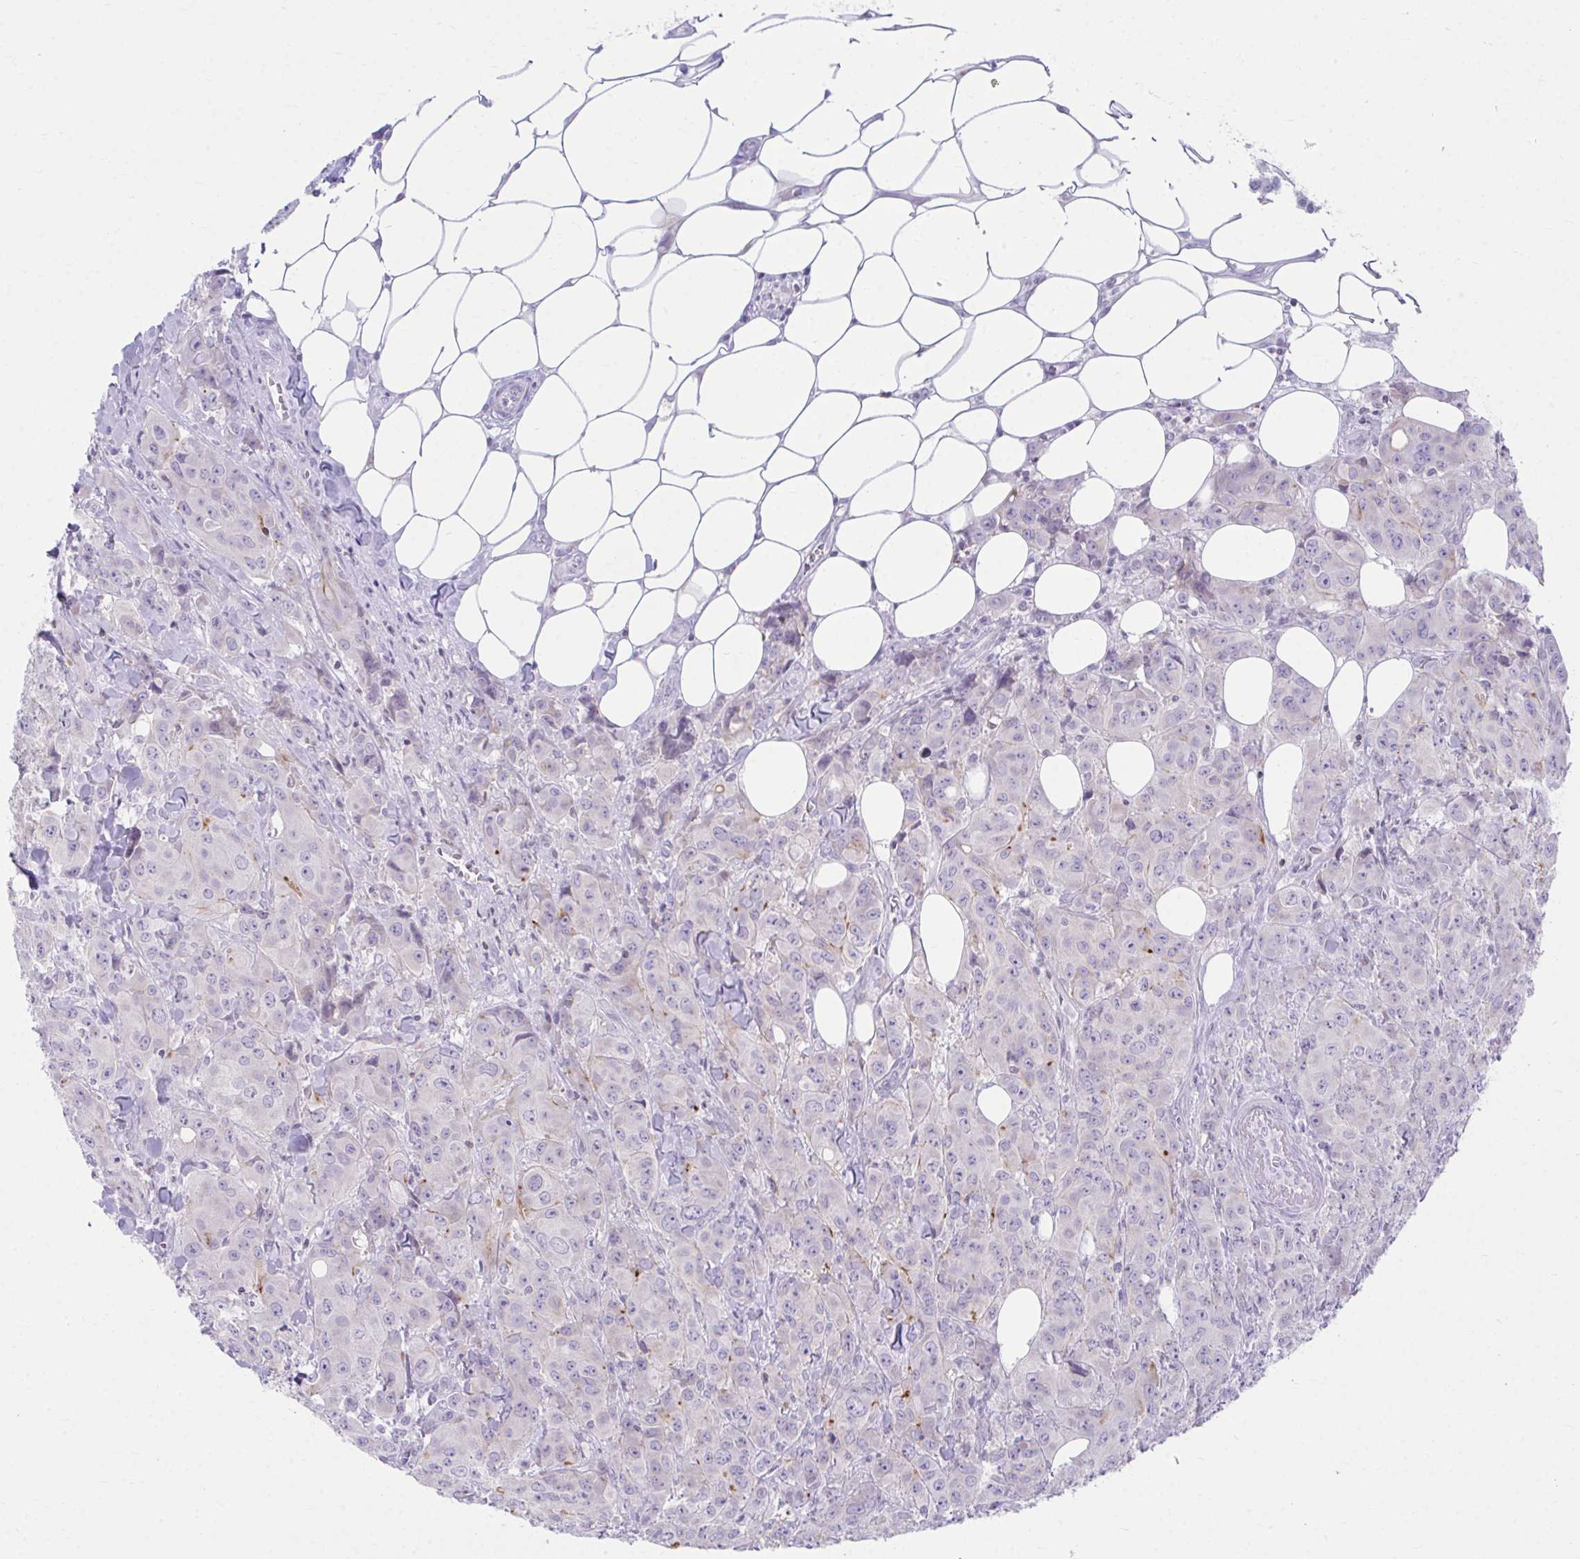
{"staining": {"intensity": "negative", "quantity": "none", "location": "none"}, "tissue": "breast cancer", "cell_type": "Tumor cells", "image_type": "cancer", "snomed": [{"axis": "morphology", "description": "Normal tissue, NOS"}, {"axis": "morphology", "description": "Duct carcinoma"}, {"axis": "topography", "description": "Breast"}], "caption": "Immunohistochemistry (IHC) of breast infiltrating ductal carcinoma displays no staining in tumor cells.", "gene": "OR7A5", "patient": {"sex": "female", "age": 43}}